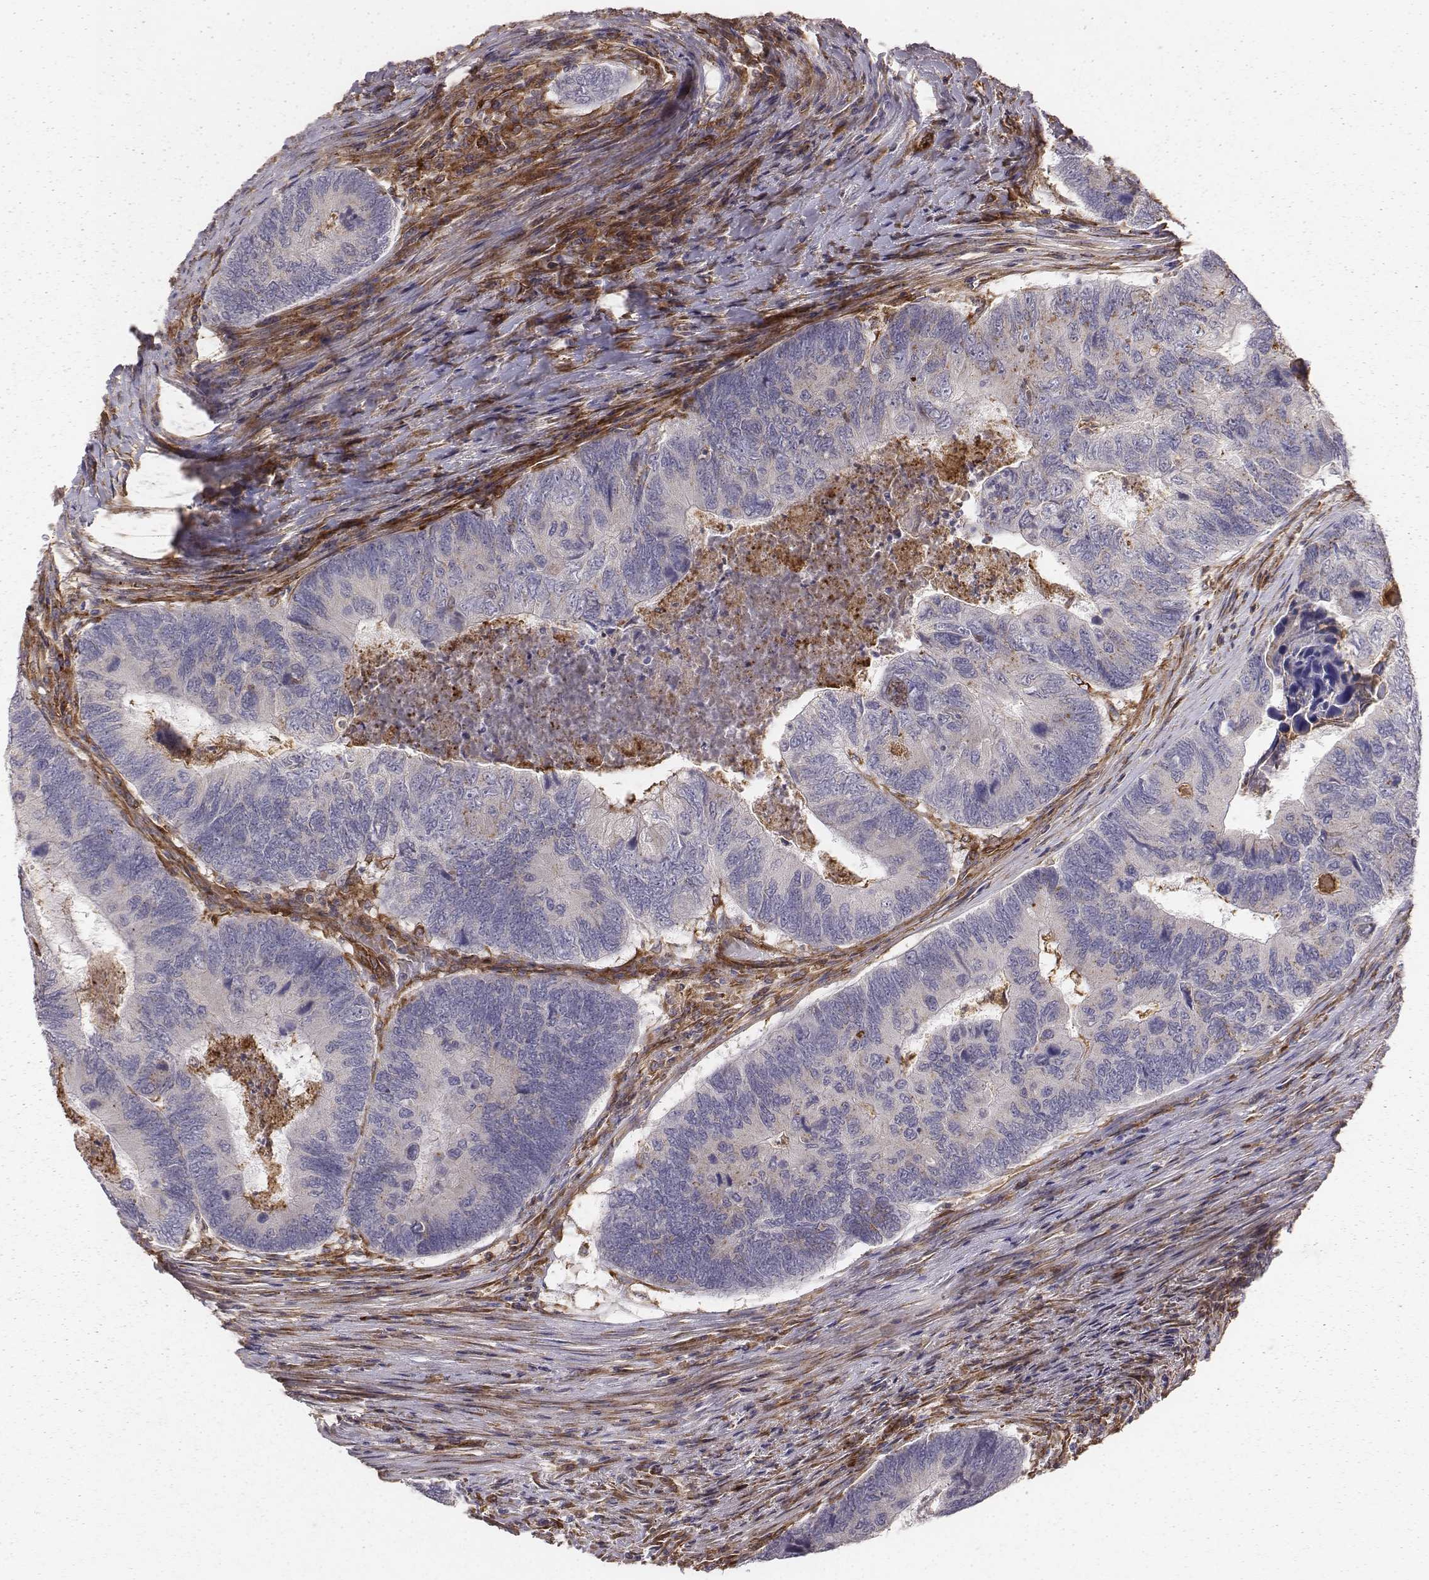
{"staining": {"intensity": "negative", "quantity": "none", "location": "none"}, "tissue": "colorectal cancer", "cell_type": "Tumor cells", "image_type": "cancer", "snomed": [{"axis": "morphology", "description": "Adenocarcinoma, NOS"}, {"axis": "topography", "description": "Colon"}], "caption": "Immunohistochemistry (IHC) micrograph of neoplastic tissue: colorectal adenocarcinoma stained with DAB shows no significant protein expression in tumor cells.", "gene": "TXLNA", "patient": {"sex": "female", "age": 67}}